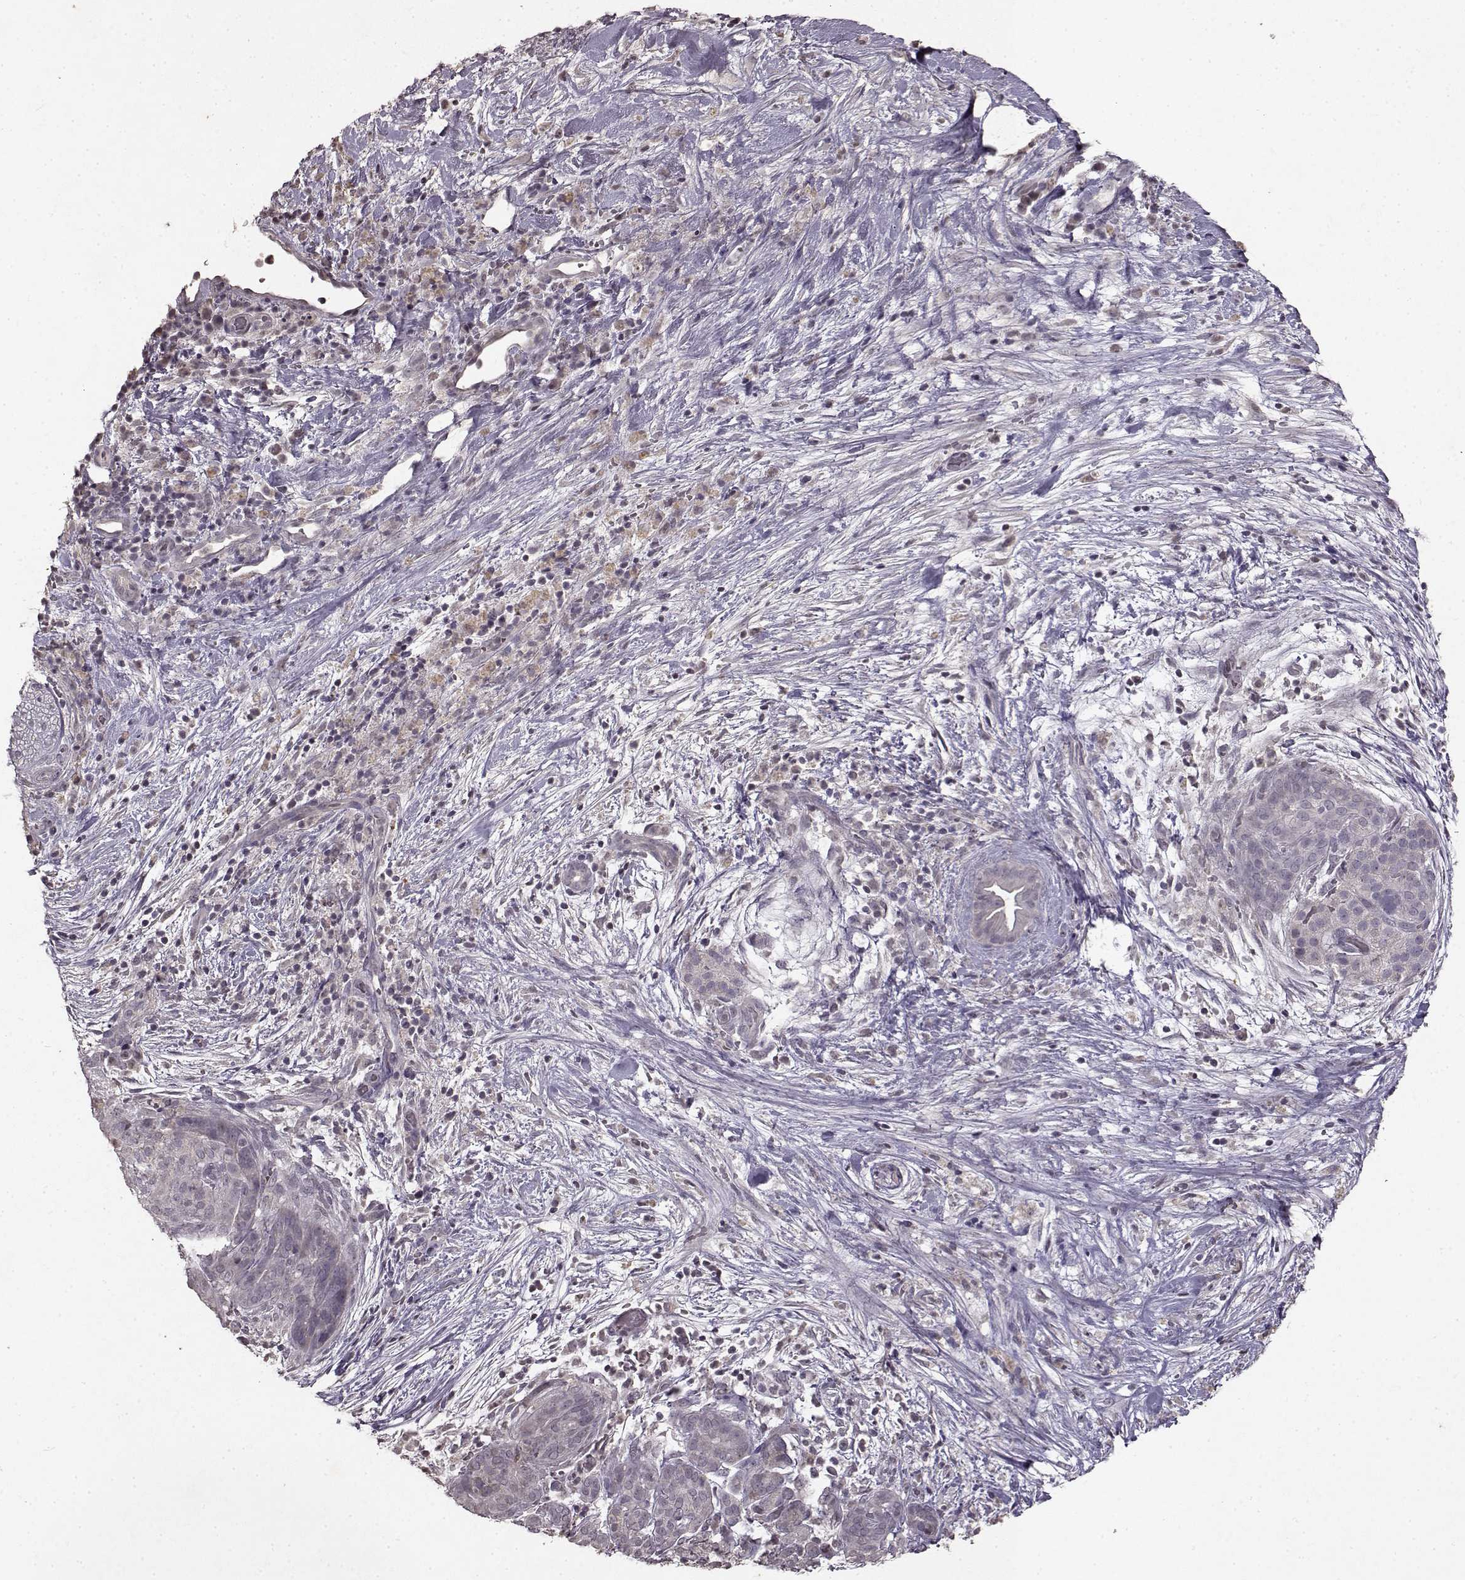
{"staining": {"intensity": "negative", "quantity": "none", "location": "none"}, "tissue": "pancreatic cancer", "cell_type": "Tumor cells", "image_type": "cancer", "snomed": [{"axis": "morphology", "description": "Adenocarcinoma, NOS"}, {"axis": "topography", "description": "Pancreas"}], "caption": "Immunohistochemistry (IHC) photomicrograph of human pancreatic cancer (adenocarcinoma) stained for a protein (brown), which demonstrates no expression in tumor cells.", "gene": "LHB", "patient": {"sex": "male", "age": 44}}